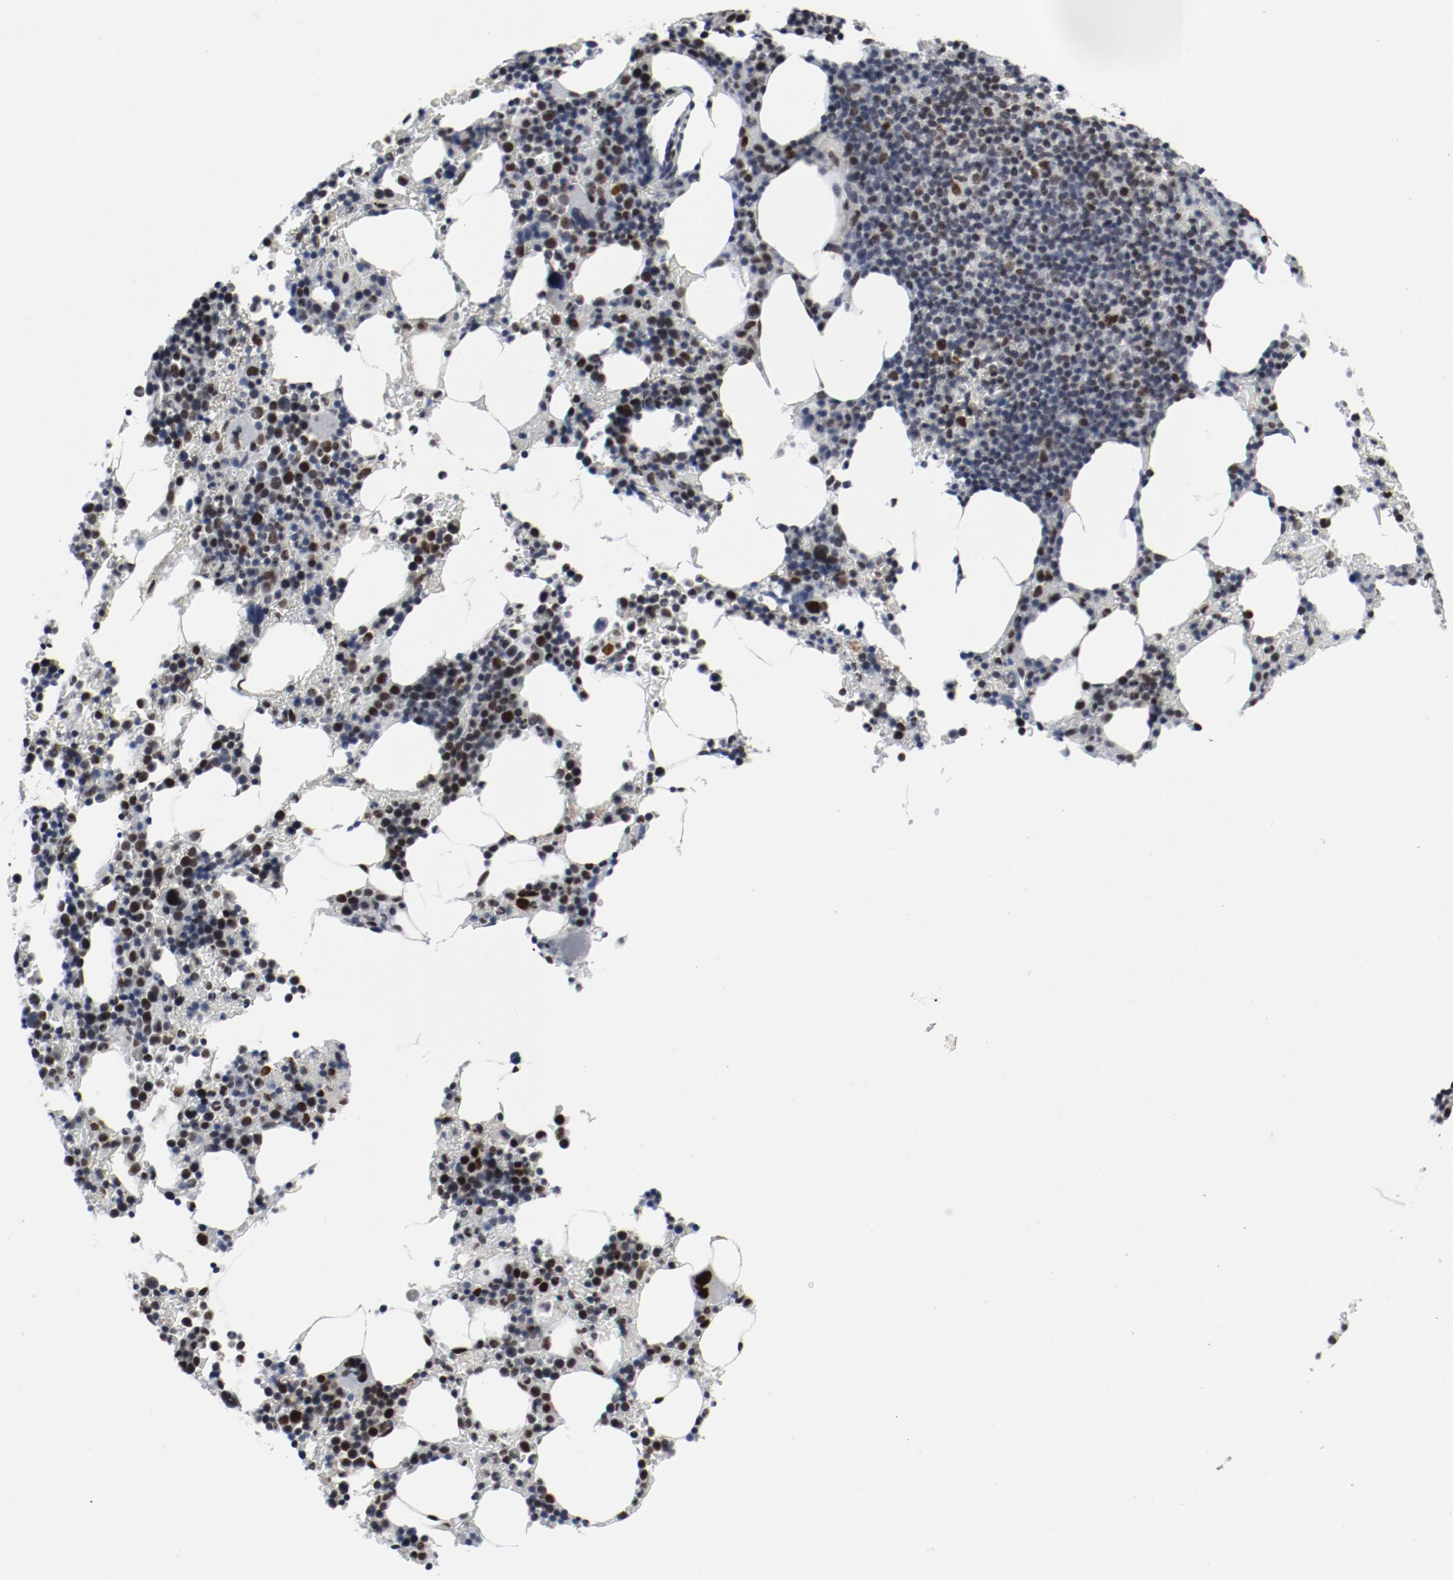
{"staining": {"intensity": "strong", "quantity": "25%-75%", "location": "nuclear"}, "tissue": "bone marrow", "cell_type": "Hematopoietic cells", "image_type": "normal", "snomed": [{"axis": "morphology", "description": "Normal tissue, NOS"}, {"axis": "topography", "description": "Bone marrow"}], "caption": "An immunohistochemistry (IHC) image of unremarkable tissue is shown. Protein staining in brown labels strong nuclear positivity in bone marrow within hematopoietic cells.", "gene": "JMJD6", "patient": {"sex": "female", "age": 78}}